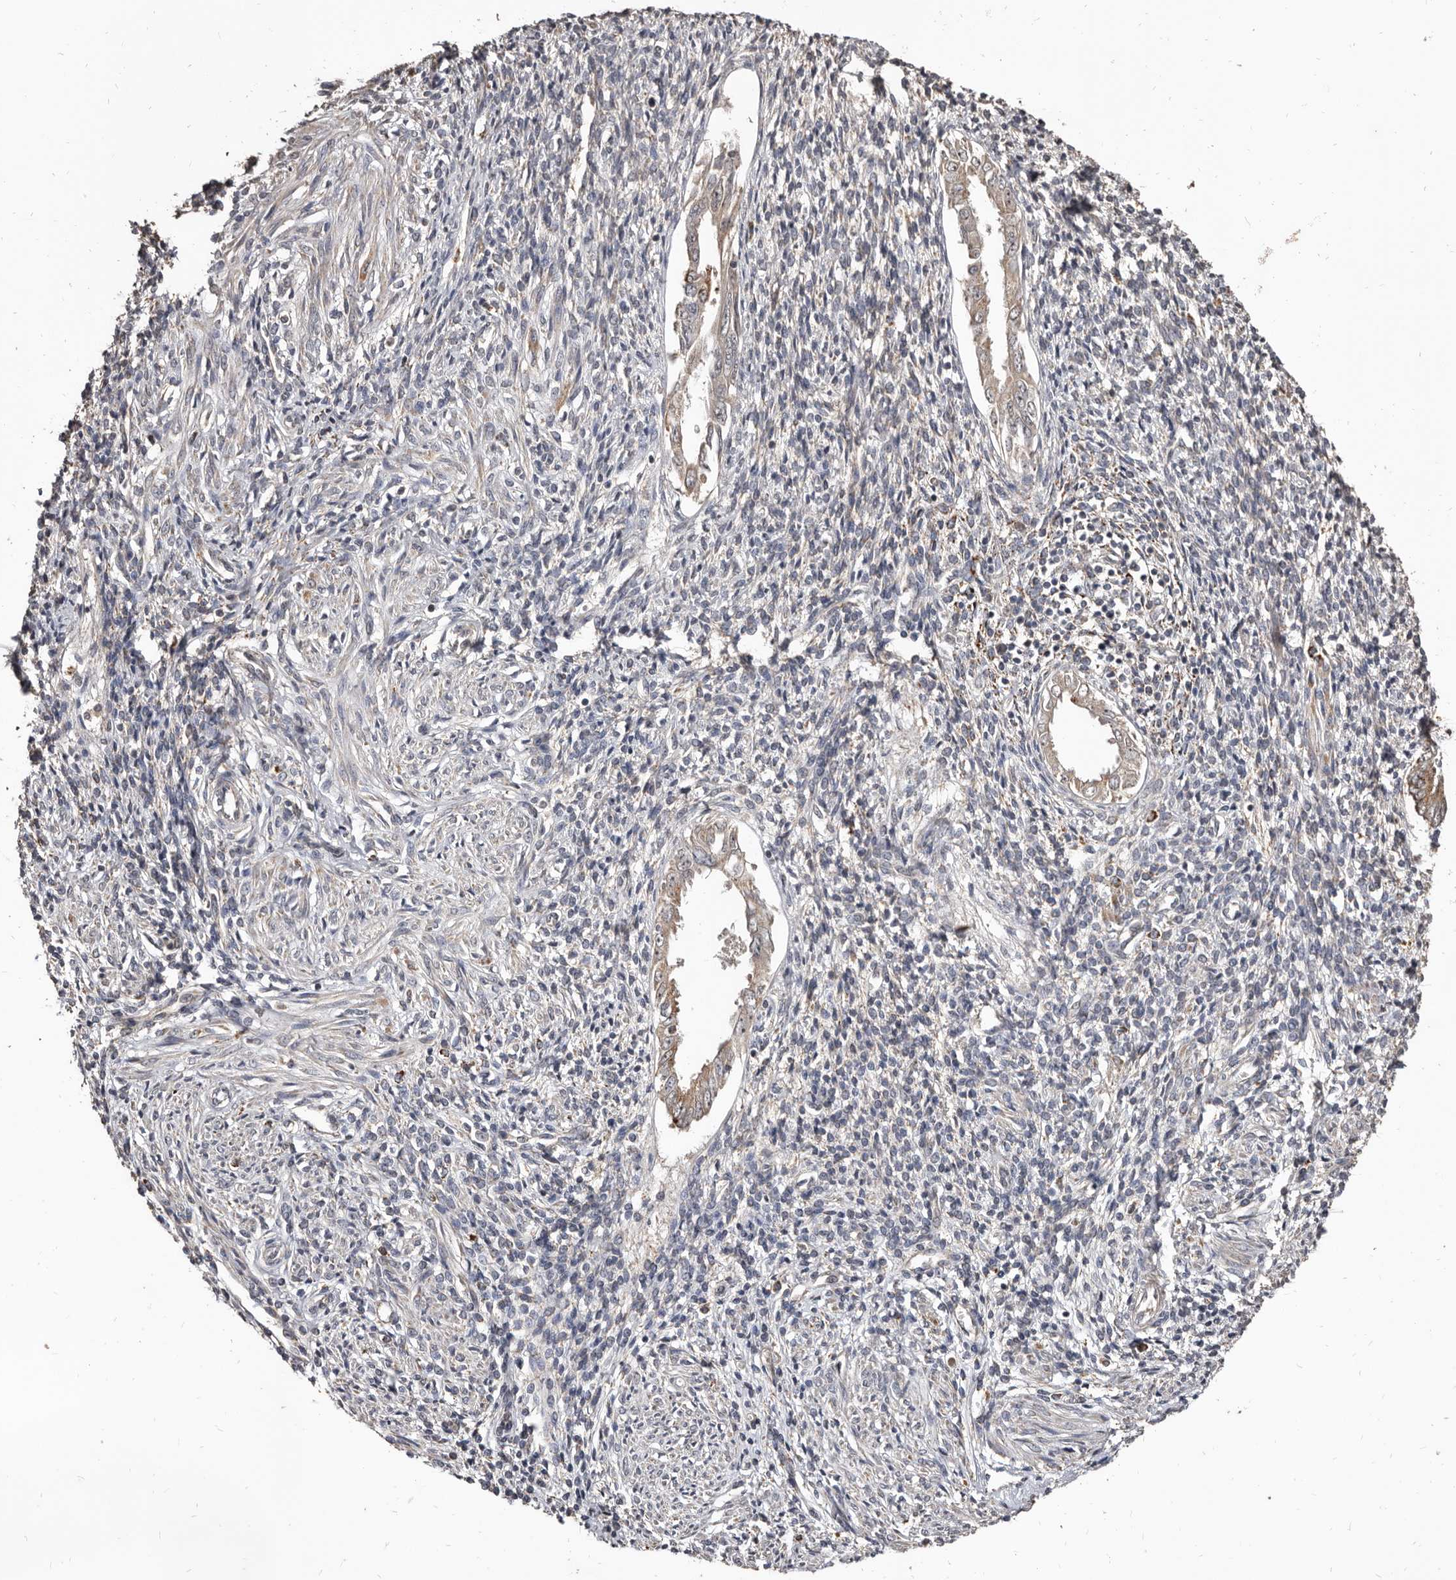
{"staining": {"intensity": "negative", "quantity": "none", "location": "none"}, "tissue": "endometrium", "cell_type": "Cells in endometrial stroma", "image_type": "normal", "snomed": [{"axis": "morphology", "description": "Normal tissue, NOS"}, {"axis": "topography", "description": "Endometrium"}], "caption": "IHC of benign human endometrium demonstrates no staining in cells in endometrial stroma. Nuclei are stained in blue.", "gene": "AKAP7", "patient": {"sex": "female", "age": 66}}